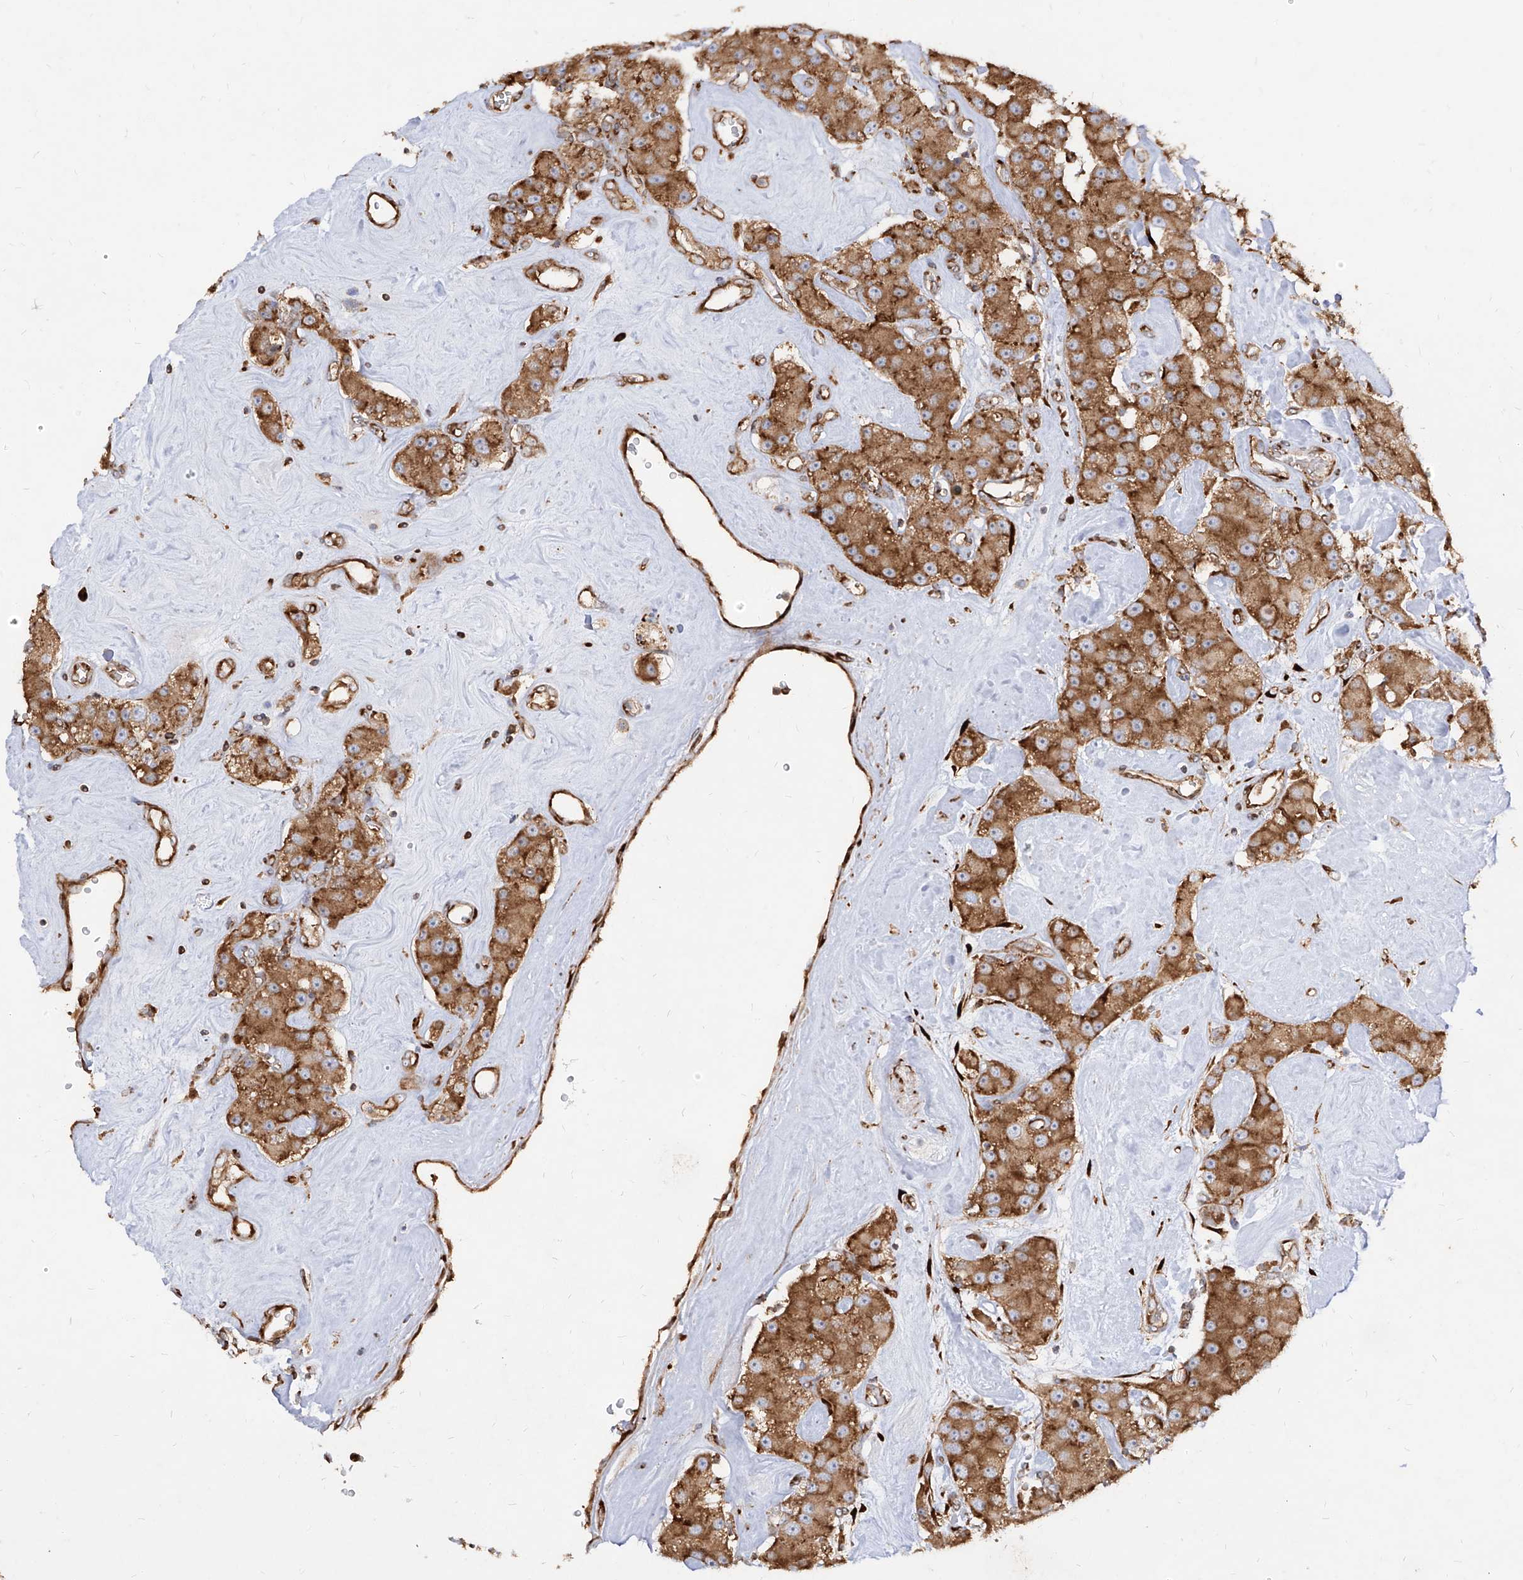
{"staining": {"intensity": "strong", "quantity": ">75%", "location": "cytoplasmic/membranous"}, "tissue": "carcinoid", "cell_type": "Tumor cells", "image_type": "cancer", "snomed": [{"axis": "morphology", "description": "Carcinoid, malignant, NOS"}, {"axis": "topography", "description": "Pancreas"}], "caption": "The micrograph displays staining of carcinoid (malignant), revealing strong cytoplasmic/membranous protein staining (brown color) within tumor cells. (DAB (3,3'-diaminobenzidine) = brown stain, brightfield microscopy at high magnification).", "gene": "RPS25", "patient": {"sex": "male", "age": 41}}